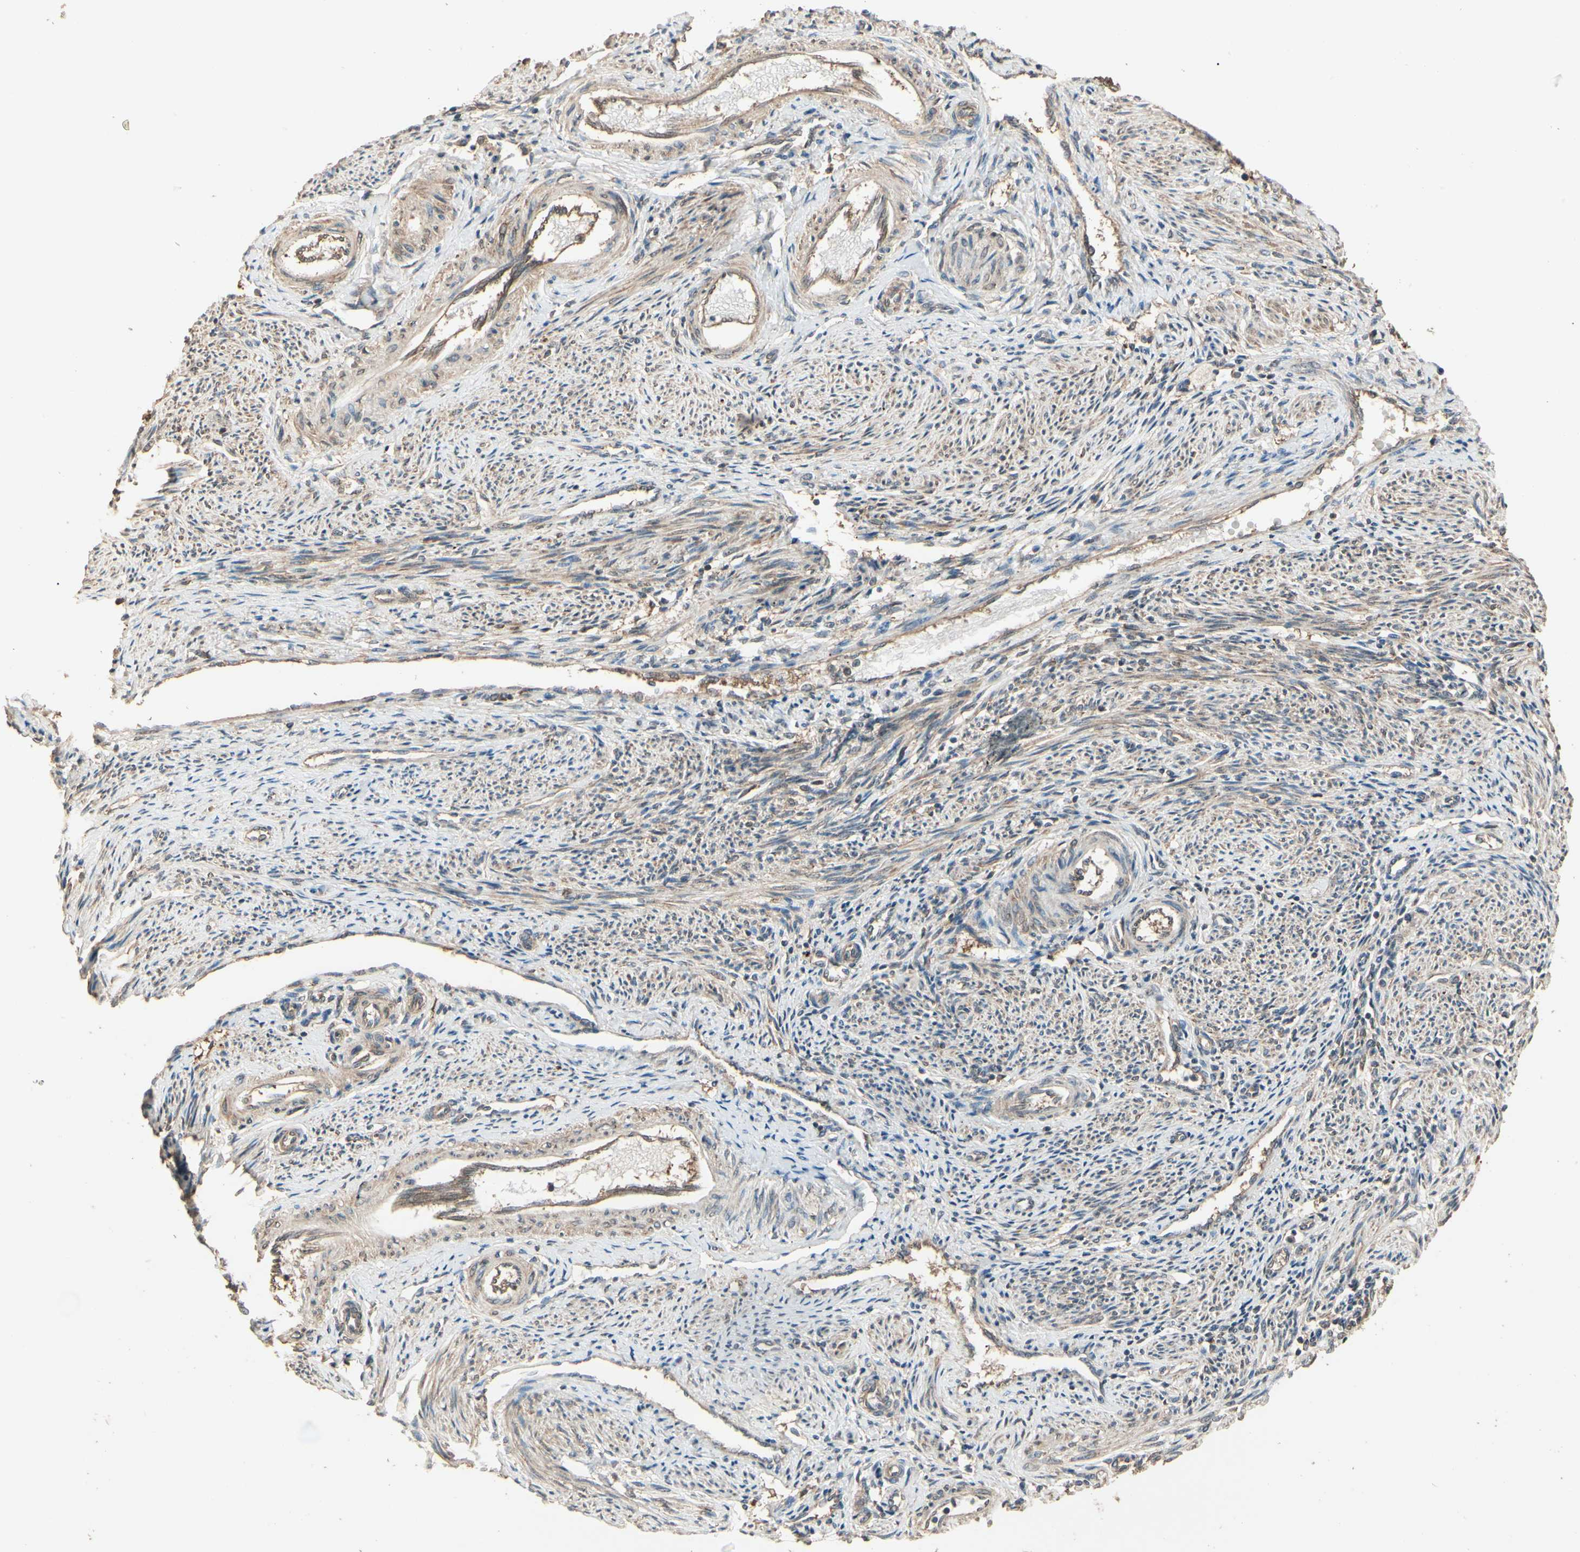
{"staining": {"intensity": "moderate", "quantity": ">75%", "location": "cytoplasmic/membranous"}, "tissue": "endometrium", "cell_type": "Cells in endometrial stroma", "image_type": "normal", "snomed": [{"axis": "morphology", "description": "Normal tissue, NOS"}, {"axis": "topography", "description": "Endometrium"}], "caption": "Immunohistochemistry of normal human endometrium displays medium levels of moderate cytoplasmic/membranous staining in approximately >75% of cells in endometrial stroma. Using DAB (3,3'-diaminobenzidine) (brown) and hematoxylin (blue) stains, captured at high magnification using brightfield microscopy.", "gene": "CCT7", "patient": {"sex": "female", "age": 42}}